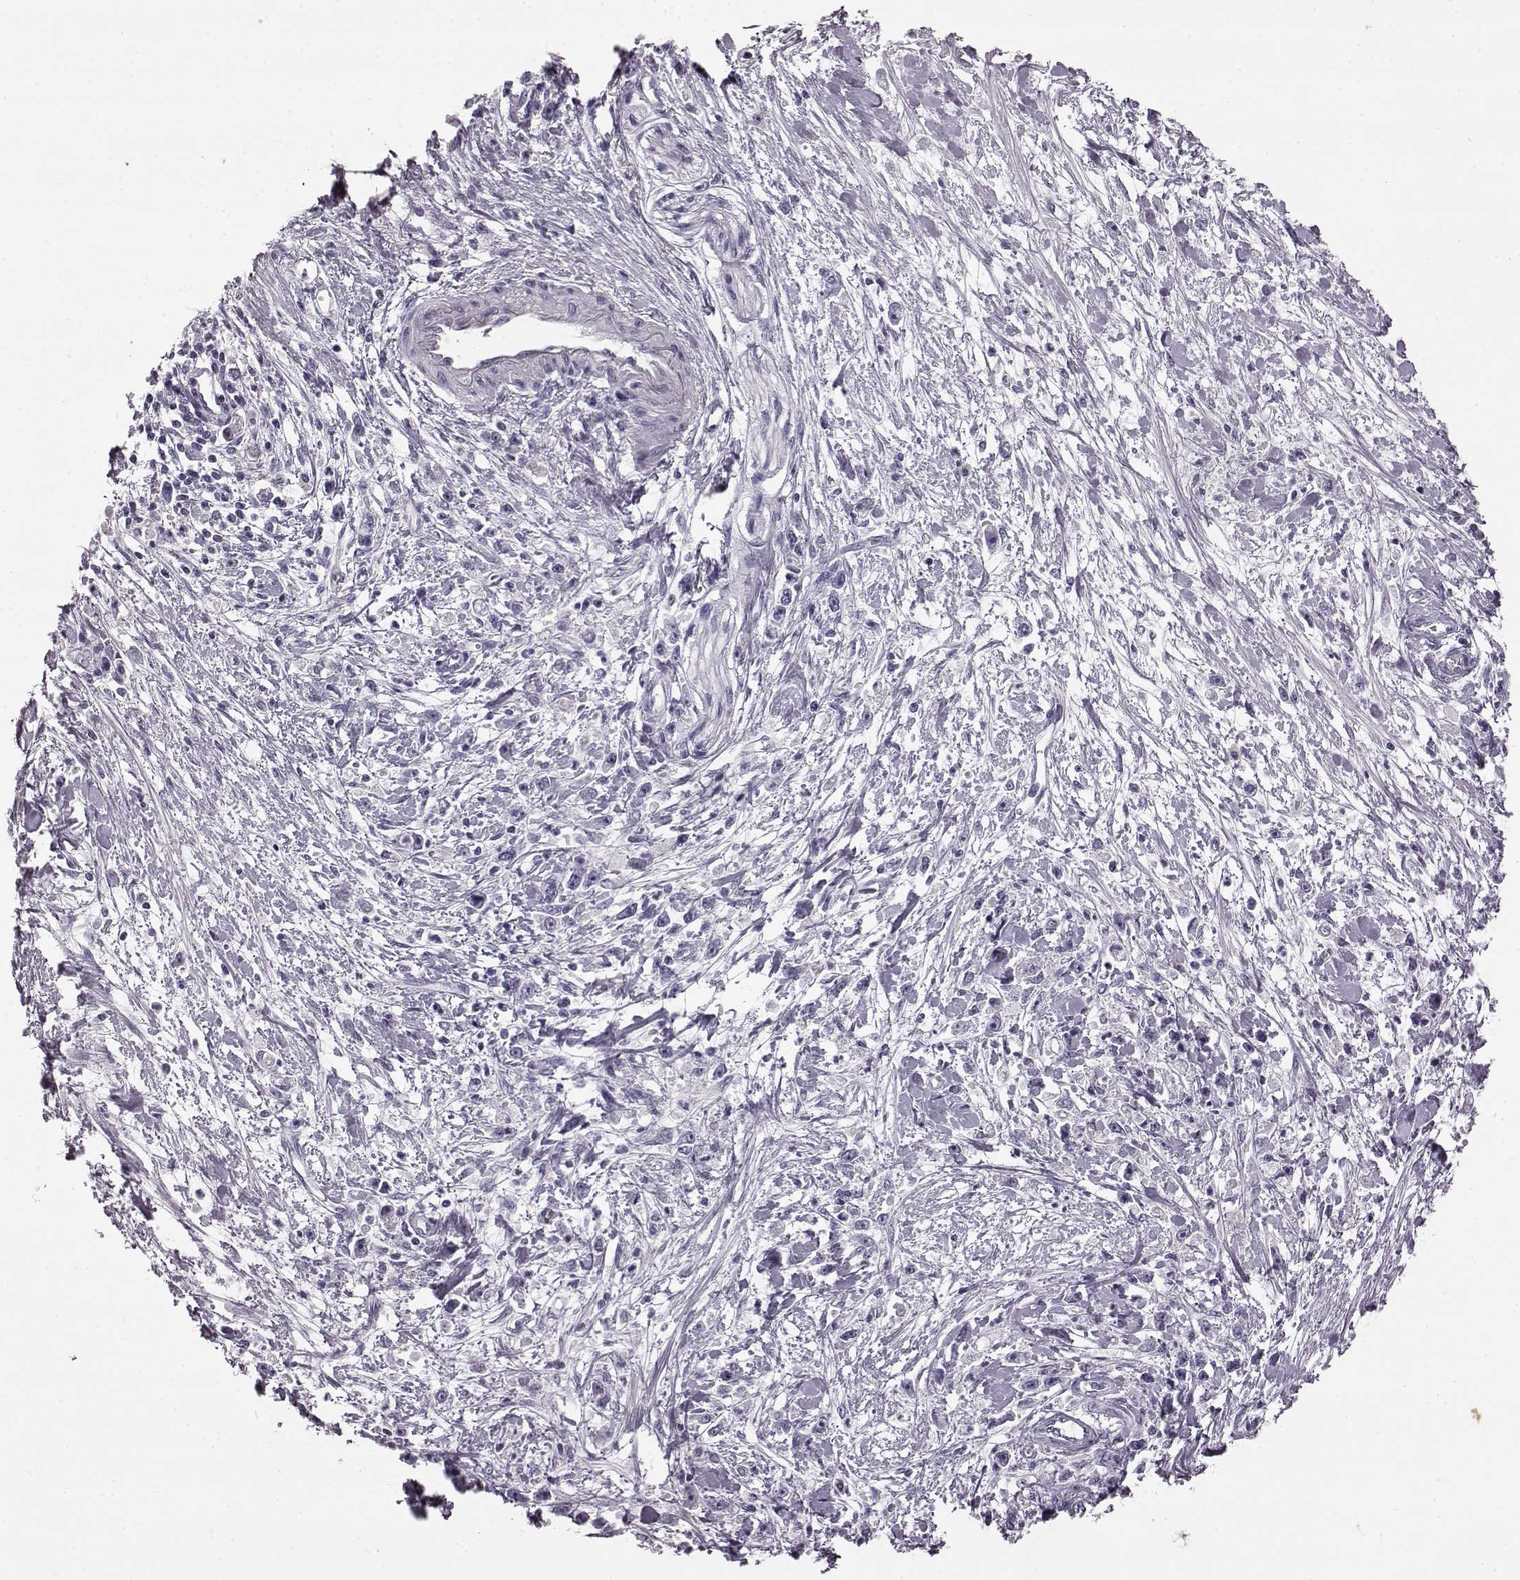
{"staining": {"intensity": "negative", "quantity": "none", "location": "none"}, "tissue": "stomach cancer", "cell_type": "Tumor cells", "image_type": "cancer", "snomed": [{"axis": "morphology", "description": "Adenocarcinoma, NOS"}, {"axis": "topography", "description": "Stomach"}], "caption": "Stomach adenocarcinoma was stained to show a protein in brown. There is no significant staining in tumor cells.", "gene": "ODAD4", "patient": {"sex": "female", "age": 59}}